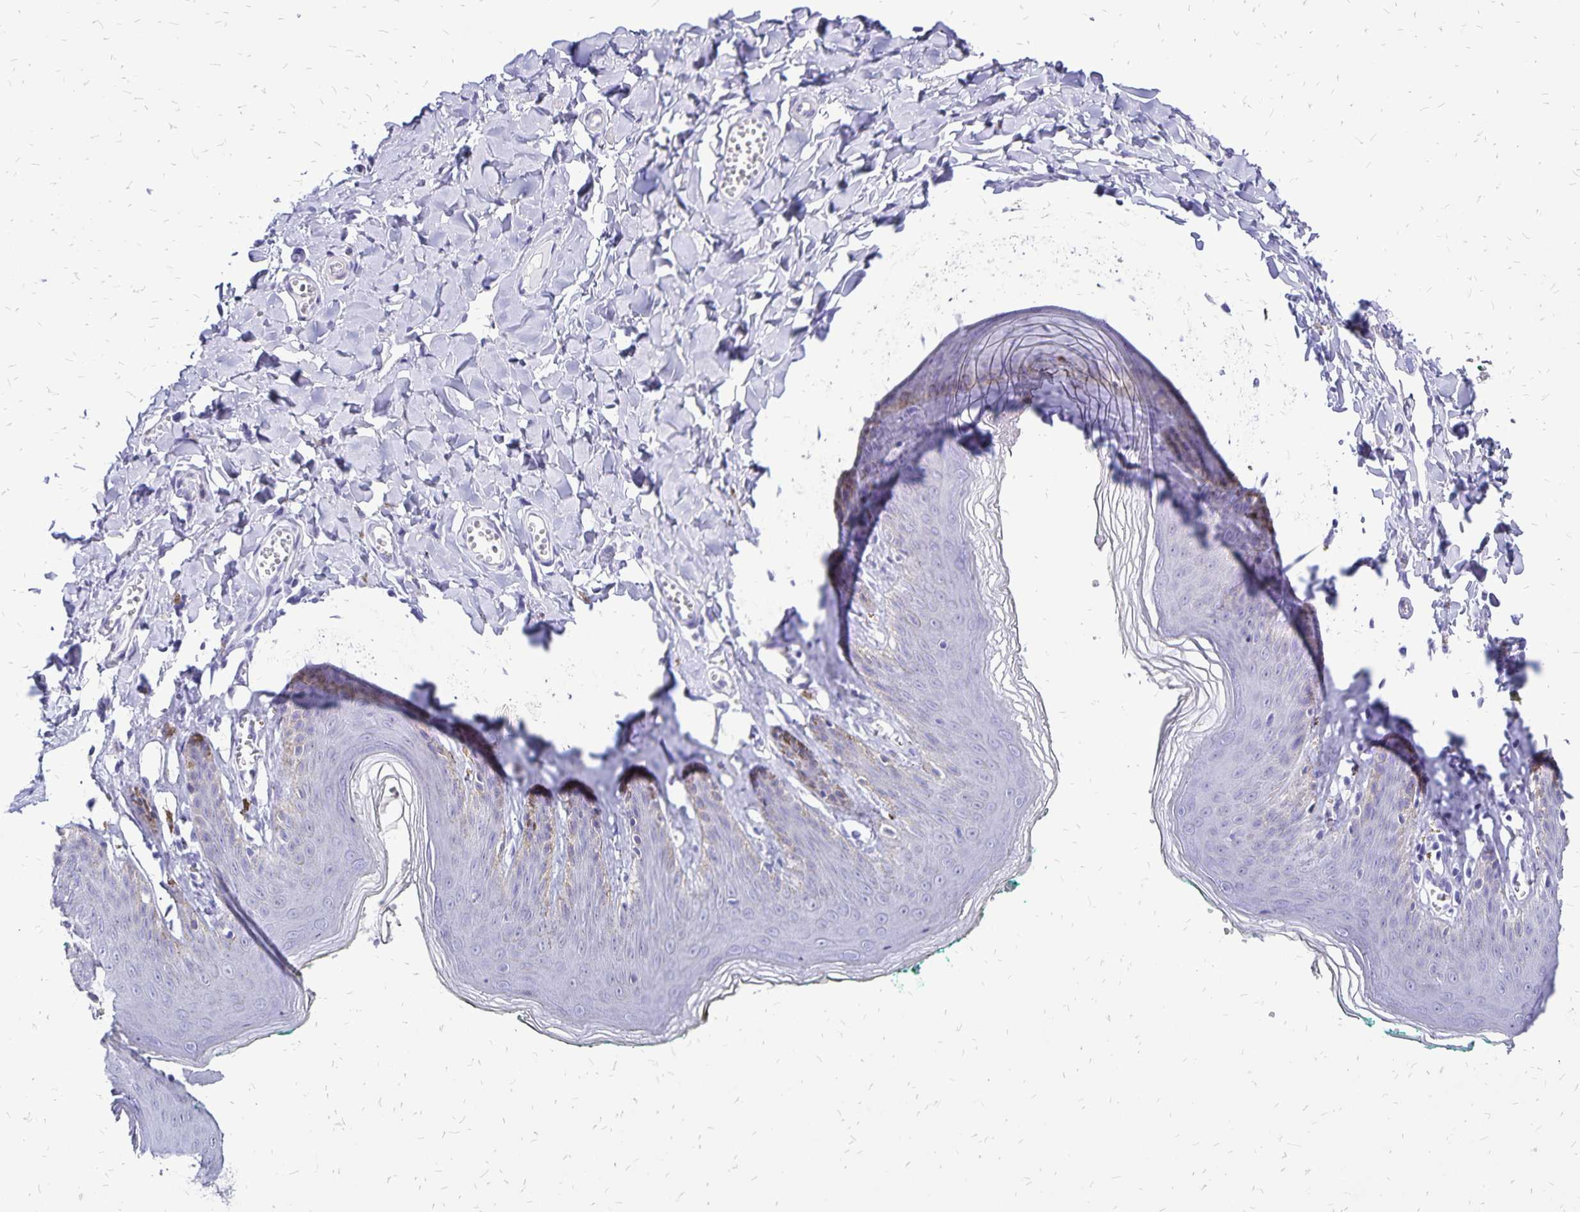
{"staining": {"intensity": "negative", "quantity": "none", "location": "none"}, "tissue": "skin", "cell_type": "Epidermal cells", "image_type": "normal", "snomed": [{"axis": "morphology", "description": "Normal tissue, NOS"}, {"axis": "topography", "description": "Vulva"}, {"axis": "topography", "description": "Peripheral nerve tissue"}], "caption": "IHC micrograph of benign skin stained for a protein (brown), which shows no staining in epidermal cells.", "gene": "HMGB3", "patient": {"sex": "female", "age": 66}}